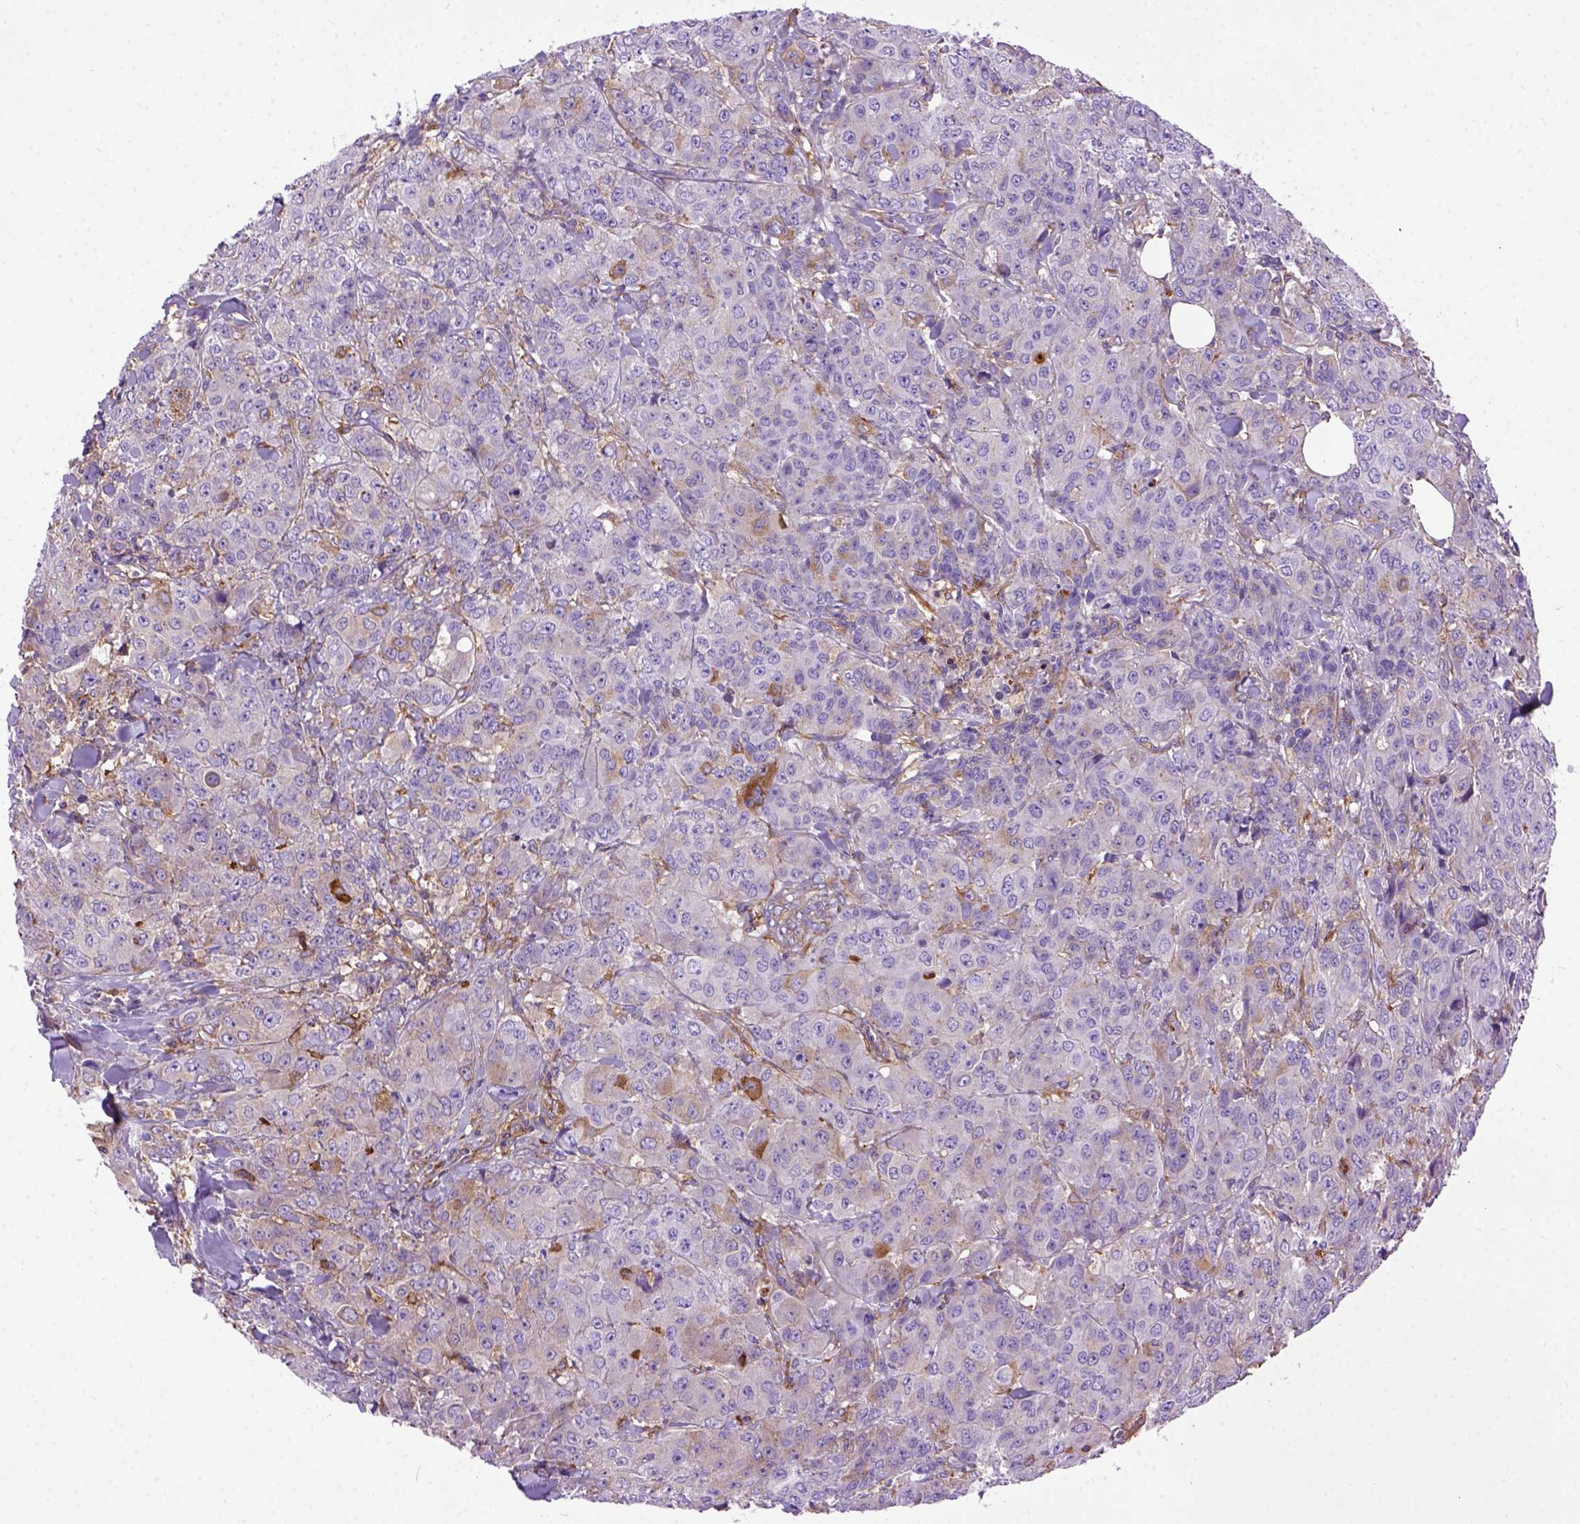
{"staining": {"intensity": "negative", "quantity": "none", "location": "none"}, "tissue": "breast cancer", "cell_type": "Tumor cells", "image_type": "cancer", "snomed": [{"axis": "morphology", "description": "Duct carcinoma"}, {"axis": "topography", "description": "Breast"}], "caption": "The micrograph demonstrates no staining of tumor cells in breast cancer (intraductal carcinoma).", "gene": "MVP", "patient": {"sex": "female", "age": 43}}